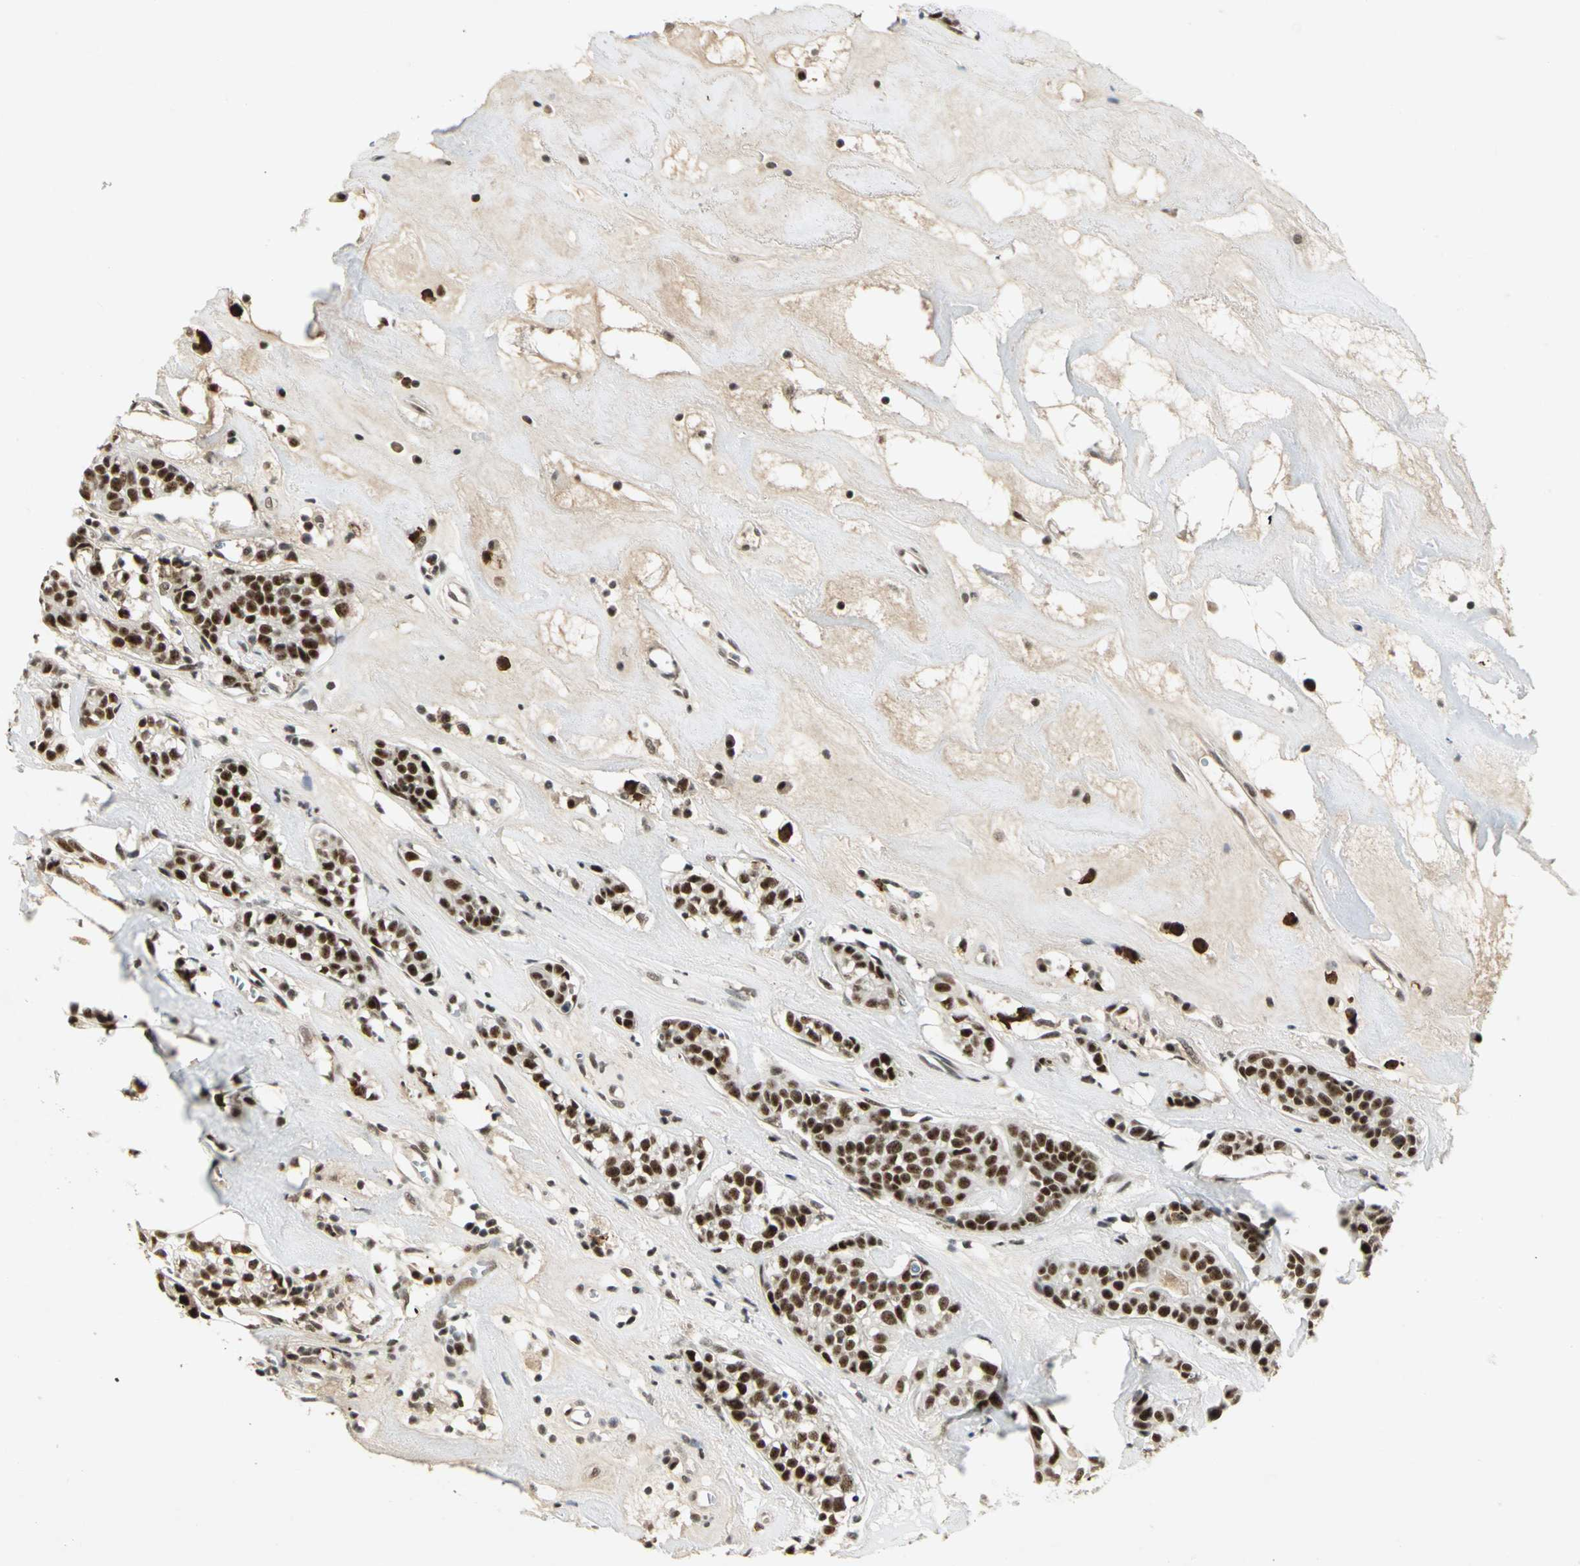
{"staining": {"intensity": "strong", "quantity": ">75%", "location": "nuclear"}, "tissue": "head and neck cancer", "cell_type": "Tumor cells", "image_type": "cancer", "snomed": [{"axis": "morphology", "description": "Adenocarcinoma, NOS"}, {"axis": "topography", "description": "Salivary gland"}, {"axis": "topography", "description": "Head-Neck"}], "caption": "This is an image of immunohistochemistry staining of adenocarcinoma (head and neck), which shows strong positivity in the nuclear of tumor cells.", "gene": "CCNT1", "patient": {"sex": "female", "age": 65}}